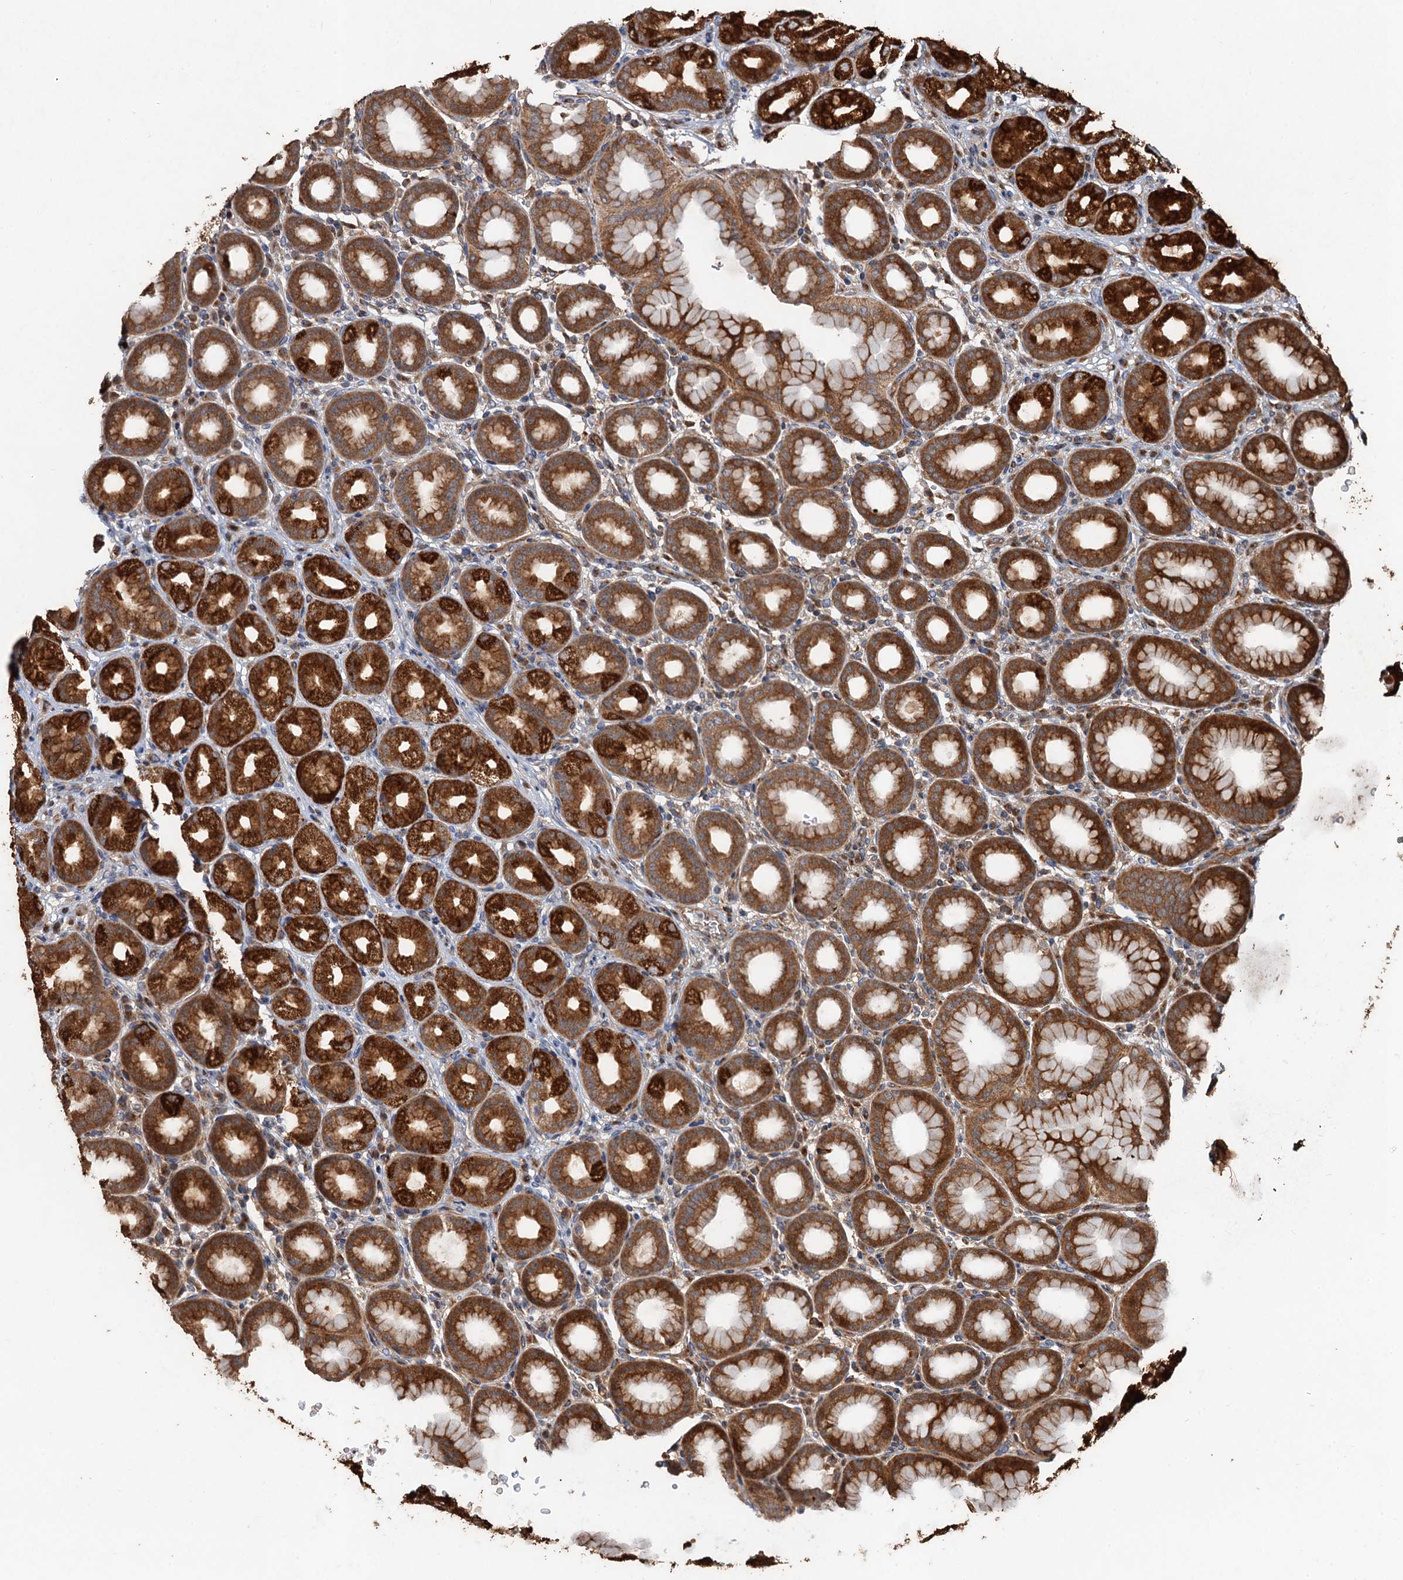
{"staining": {"intensity": "strong", "quantity": ">75%", "location": "cytoplasmic/membranous"}, "tissue": "stomach", "cell_type": "Glandular cells", "image_type": "normal", "snomed": [{"axis": "morphology", "description": "Normal tissue, NOS"}, {"axis": "topography", "description": "Stomach, upper"}], "caption": "Protein staining by IHC displays strong cytoplasmic/membranous positivity in approximately >75% of glandular cells in benign stomach. (Stains: DAB (3,3'-diaminobenzidine) in brown, nuclei in blue, Microscopy: brightfield microscopy at high magnification).", "gene": "DEXI", "patient": {"sex": "male", "age": 68}}